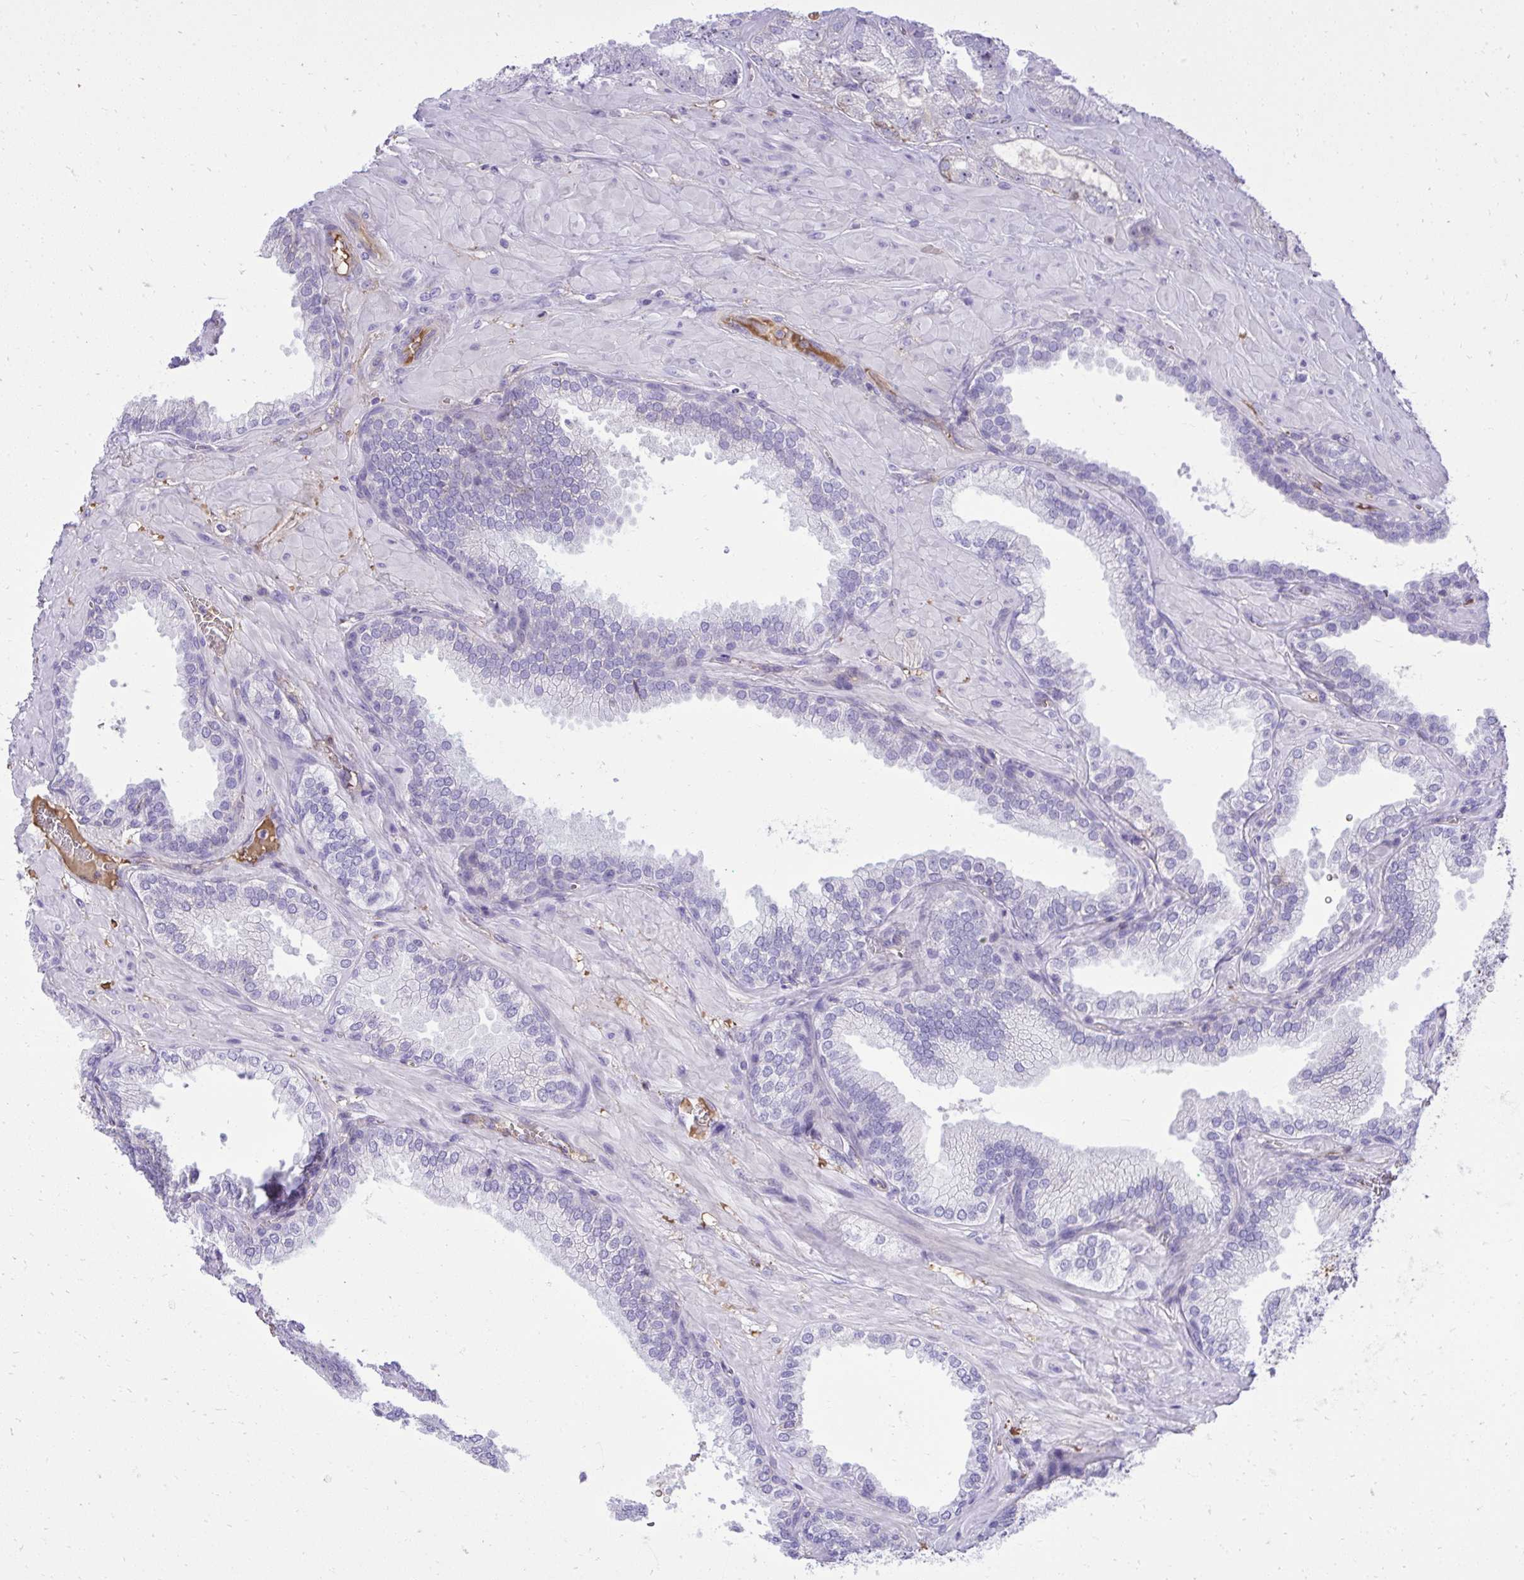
{"staining": {"intensity": "negative", "quantity": "none", "location": "none"}, "tissue": "prostate cancer", "cell_type": "Tumor cells", "image_type": "cancer", "snomed": [{"axis": "morphology", "description": "Adenocarcinoma, High grade"}, {"axis": "topography", "description": "Prostate"}], "caption": "High magnification brightfield microscopy of adenocarcinoma (high-grade) (prostate) stained with DAB (brown) and counterstained with hematoxylin (blue): tumor cells show no significant expression. The staining is performed using DAB (3,3'-diaminobenzidine) brown chromogen with nuclei counter-stained in using hematoxylin.", "gene": "PITPNM3", "patient": {"sex": "male", "age": 68}}